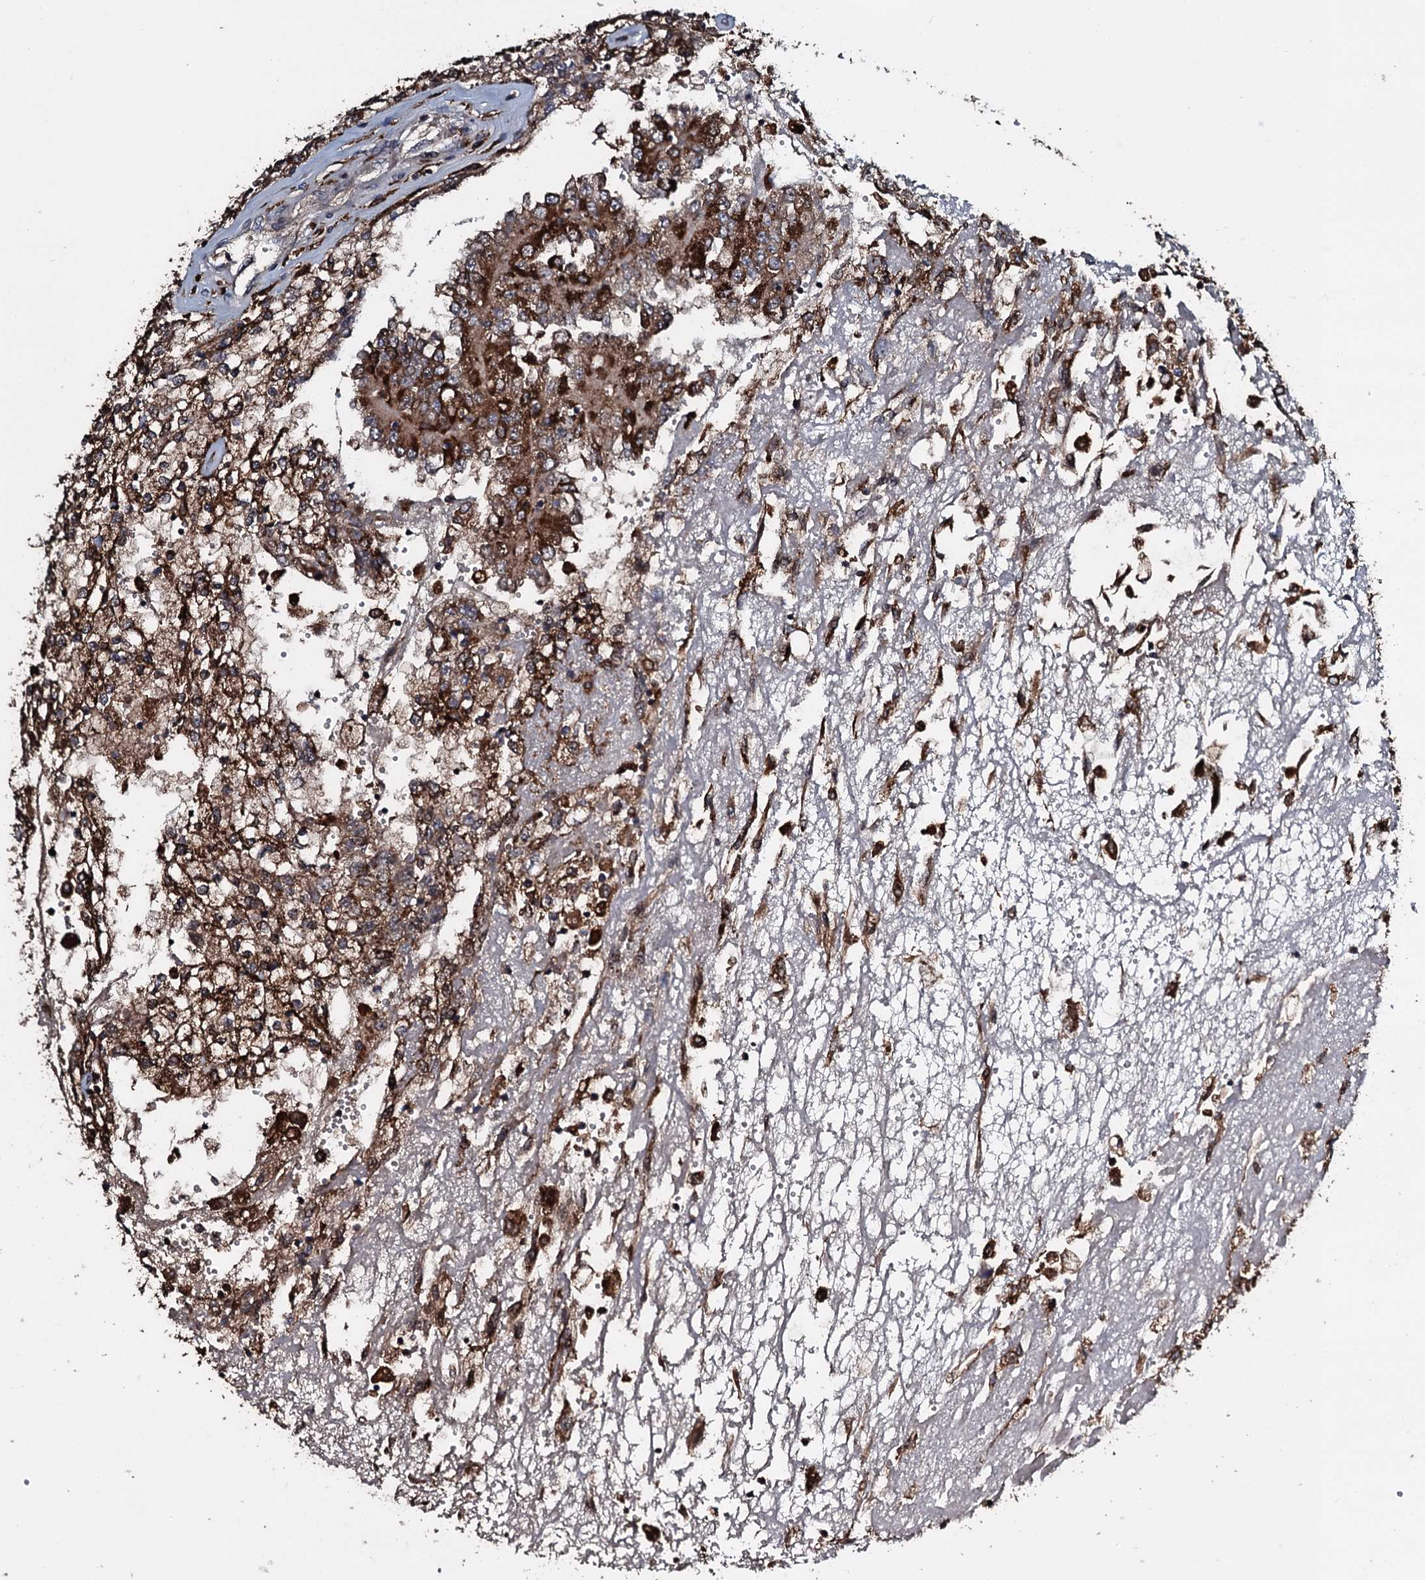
{"staining": {"intensity": "strong", "quantity": ">75%", "location": "cytoplasmic/membranous"}, "tissue": "renal cancer", "cell_type": "Tumor cells", "image_type": "cancer", "snomed": [{"axis": "morphology", "description": "Adenocarcinoma, NOS"}, {"axis": "topography", "description": "Kidney"}], "caption": "Immunohistochemistry (IHC) micrograph of human renal adenocarcinoma stained for a protein (brown), which demonstrates high levels of strong cytoplasmic/membranous positivity in approximately >75% of tumor cells.", "gene": "TPGS2", "patient": {"sex": "female", "age": 52}}